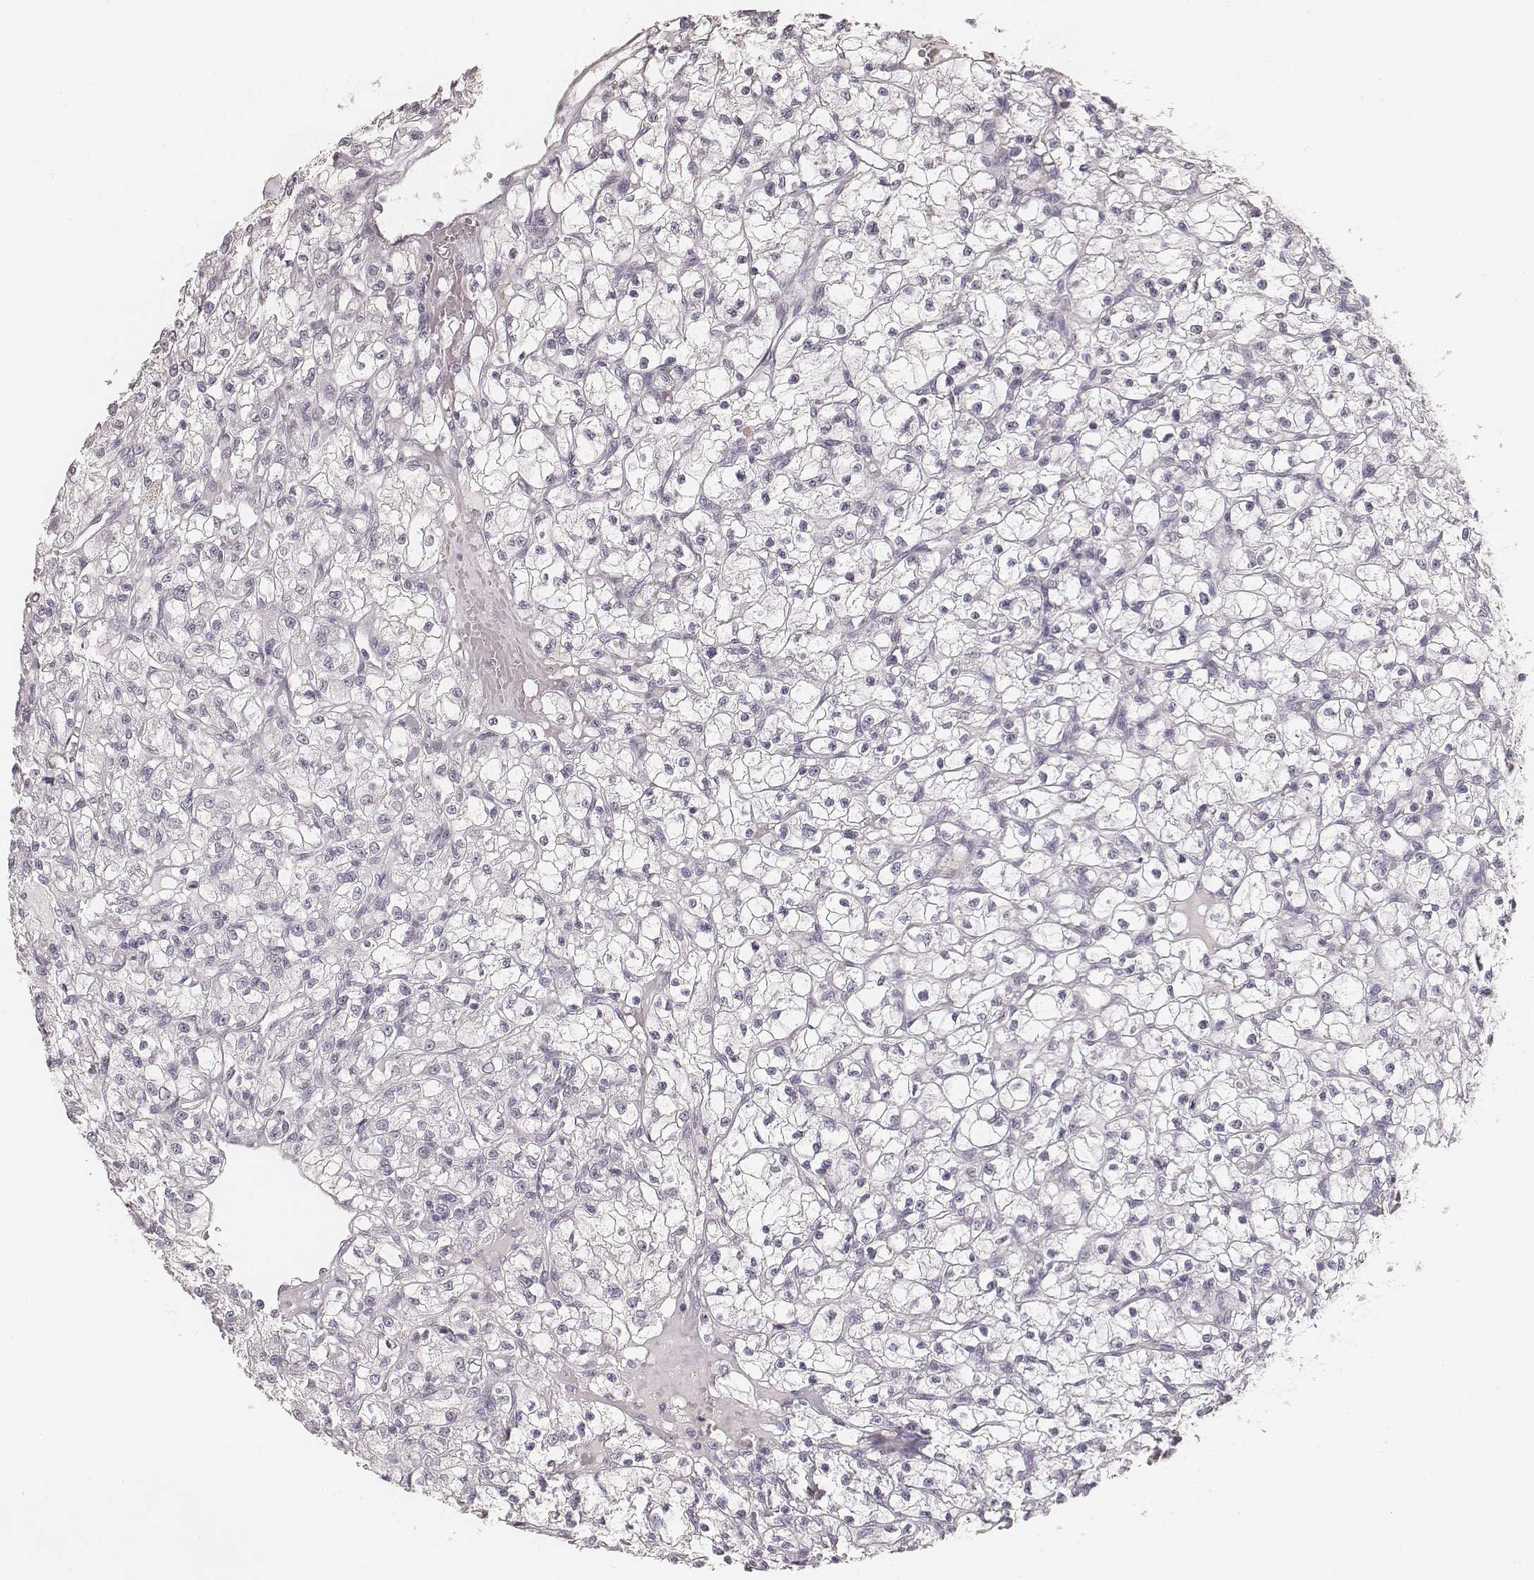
{"staining": {"intensity": "negative", "quantity": "none", "location": "none"}, "tissue": "renal cancer", "cell_type": "Tumor cells", "image_type": "cancer", "snomed": [{"axis": "morphology", "description": "Adenocarcinoma, NOS"}, {"axis": "topography", "description": "Kidney"}], "caption": "Human renal cancer (adenocarcinoma) stained for a protein using immunohistochemistry demonstrates no positivity in tumor cells.", "gene": "HNF4G", "patient": {"sex": "female", "age": 59}}